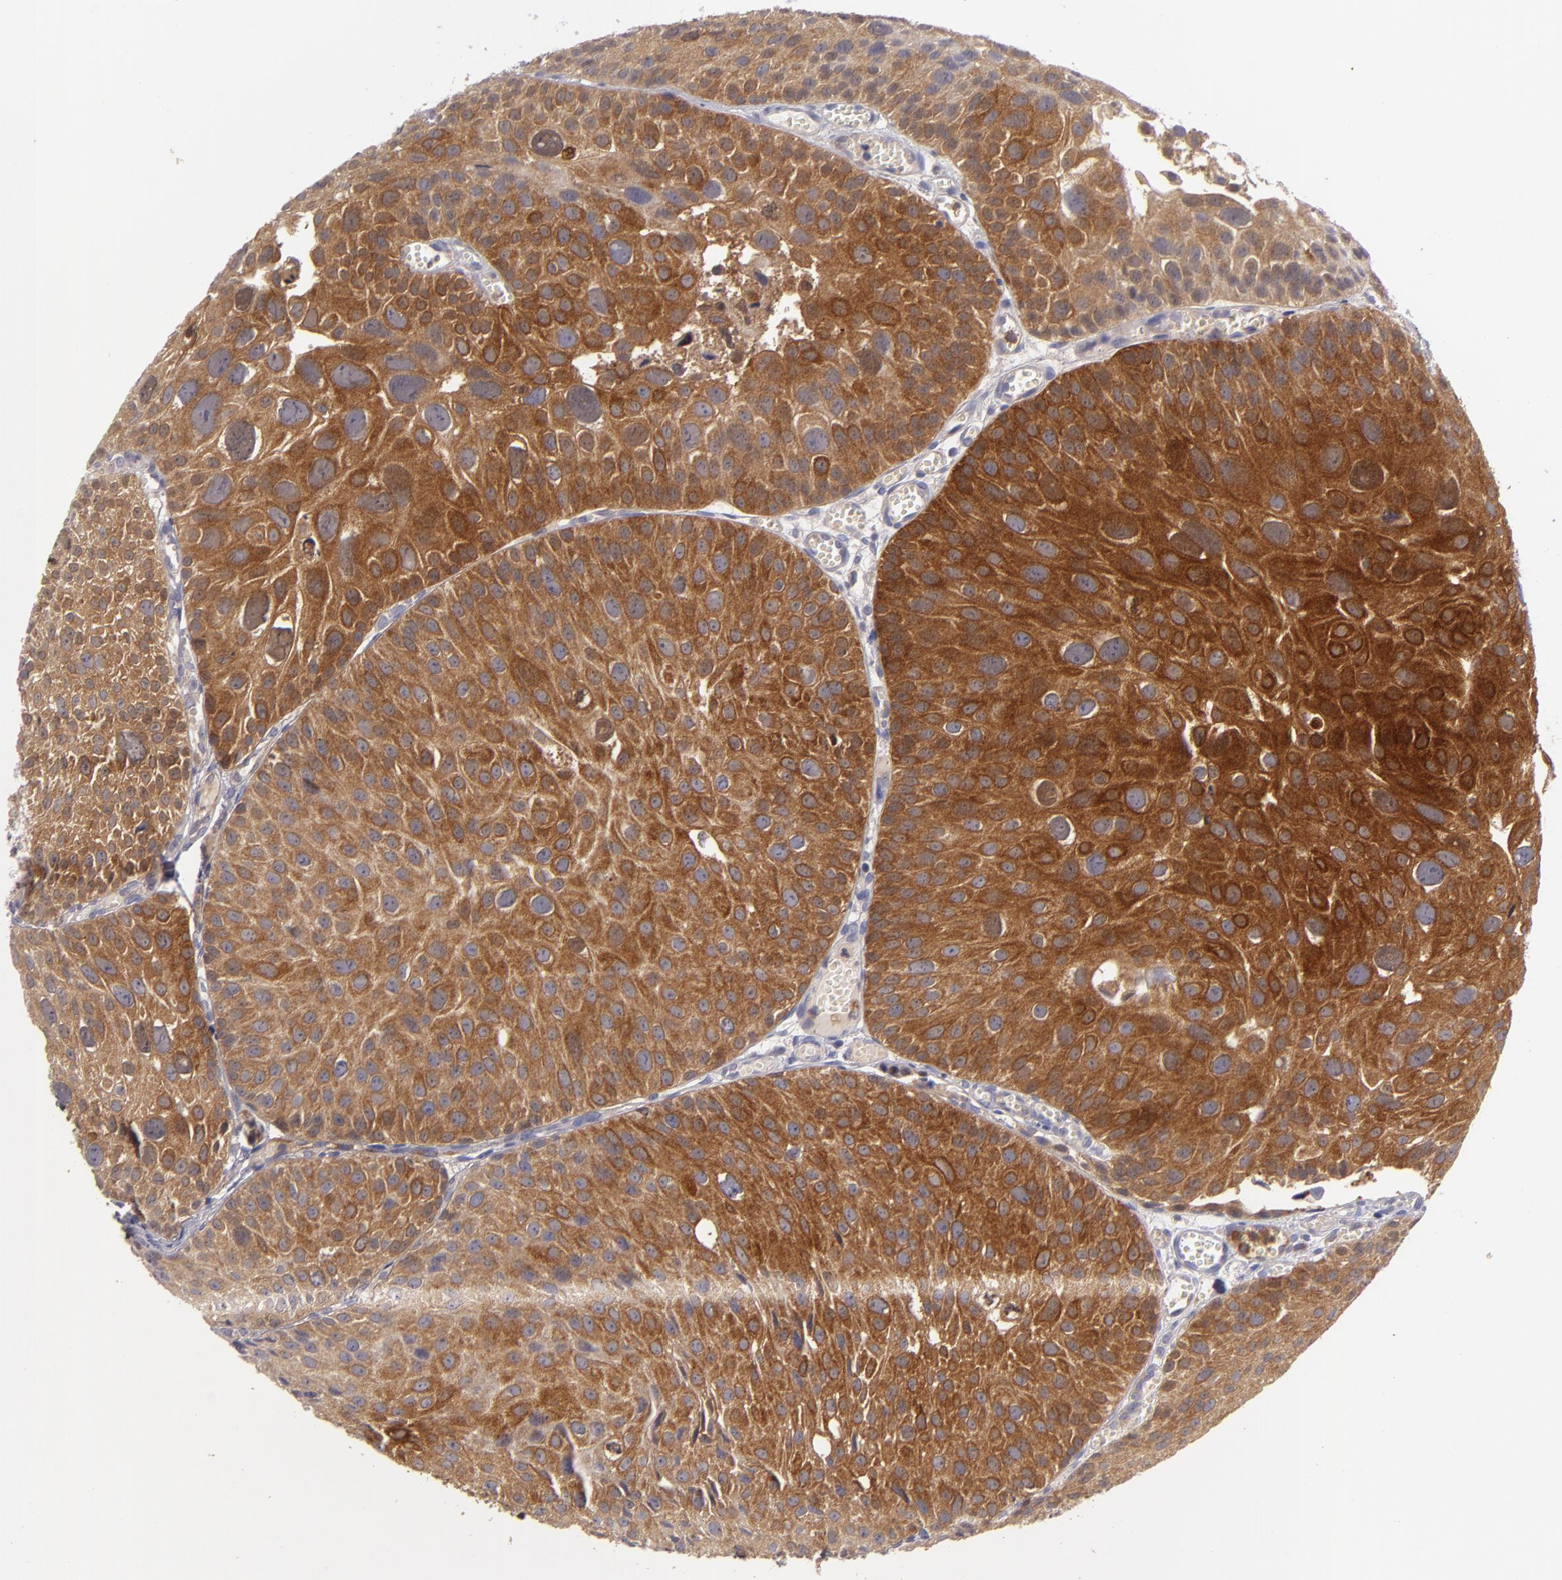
{"staining": {"intensity": "strong", "quantity": ">75%", "location": "cytoplasmic/membranous"}, "tissue": "urothelial cancer", "cell_type": "Tumor cells", "image_type": "cancer", "snomed": [{"axis": "morphology", "description": "Urothelial carcinoma, High grade"}, {"axis": "topography", "description": "Urinary bladder"}], "caption": "An immunohistochemistry photomicrograph of neoplastic tissue is shown. Protein staining in brown shows strong cytoplasmic/membranous positivity in high-grade urothelial carcinoma within tumor cells. The staining is performed using DAB (3,3'-diaminobenzidine) brown chromogen to label protein expression. The nuclei are counter-stained blue using hematoxylin.", "gene": "MMP10", "patient": {"sex": "female", "age": 78}}